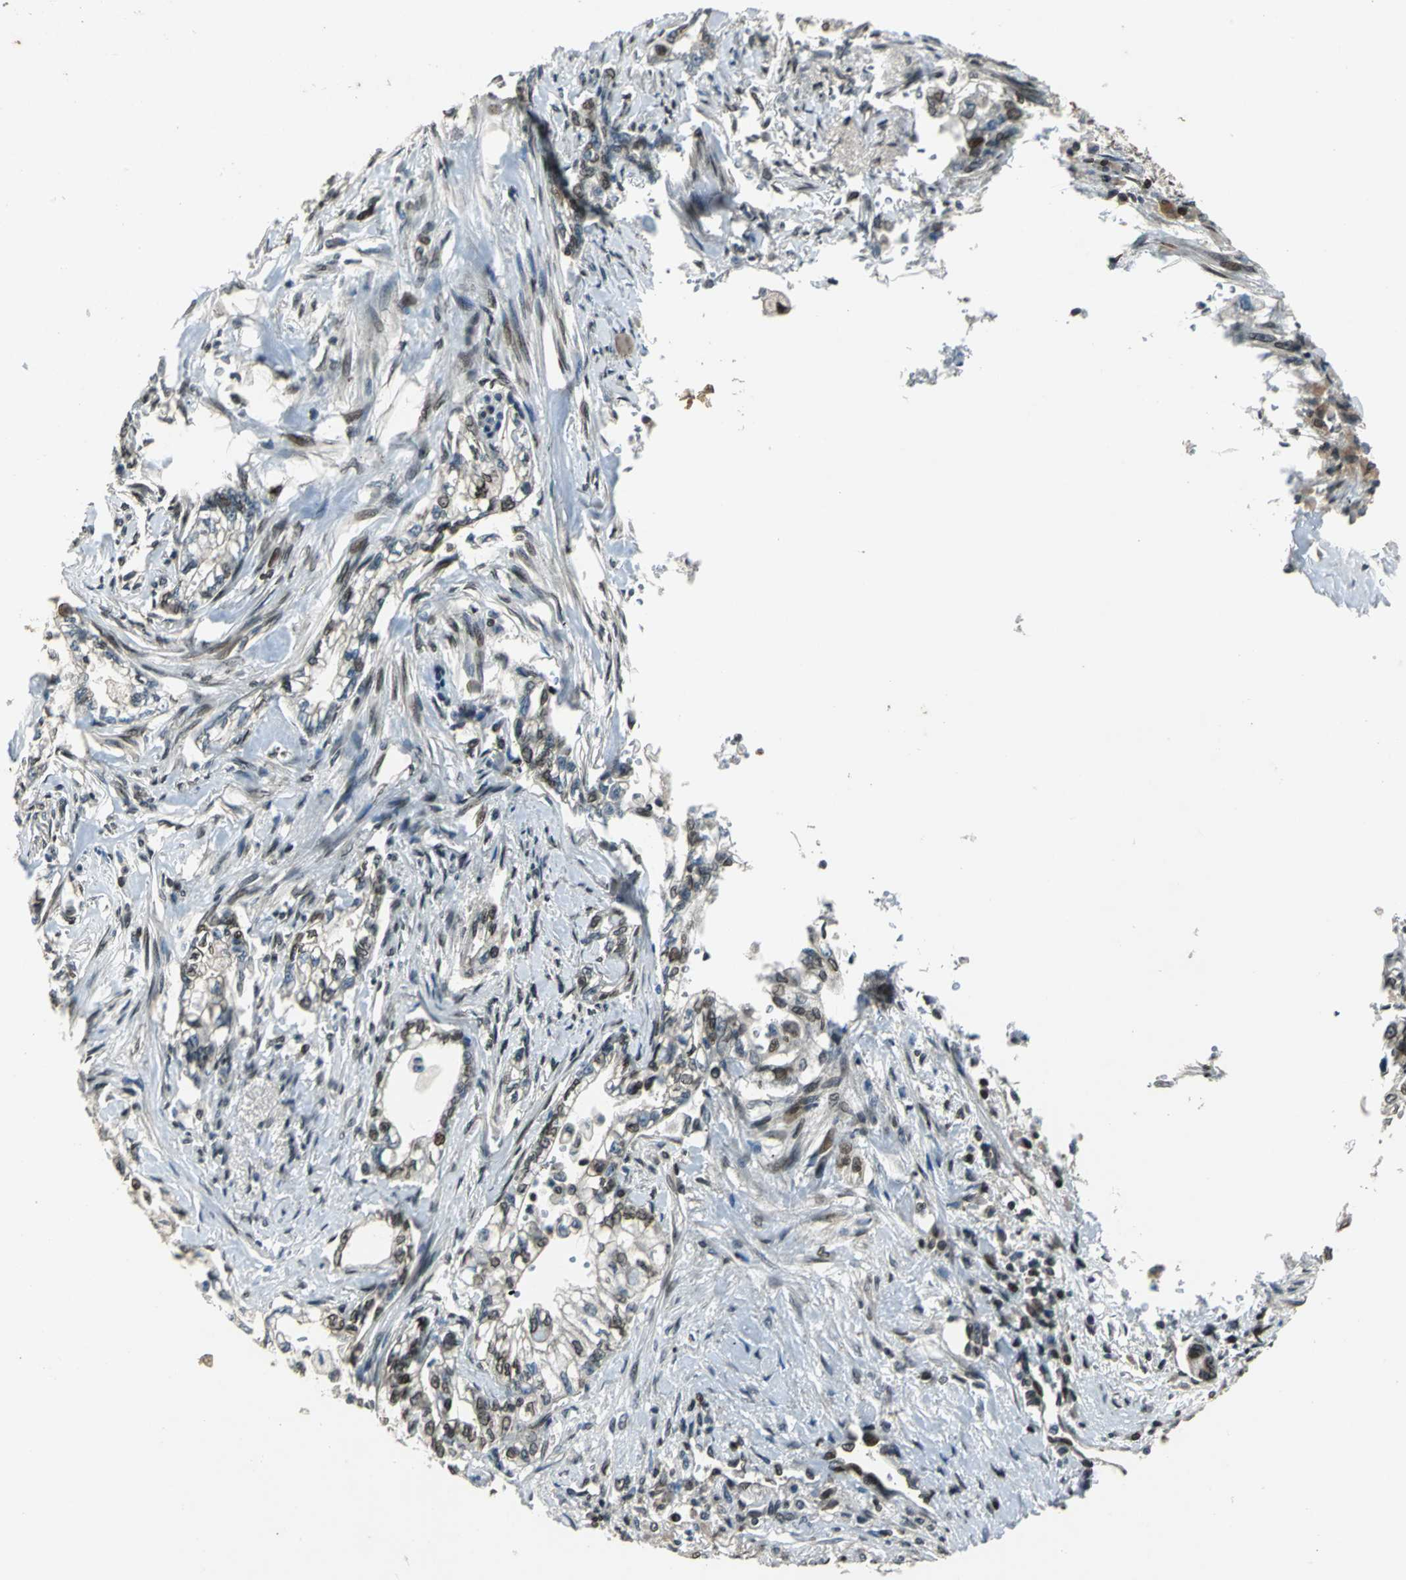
{"staining": {"intensity": "moderate", "quantity": "25%-75%", "location": "cytoplasmic/membranous,nuclear"}, "tissue": "pancreatic cancer", "cell_type": "Tumor cells", "image_type": "cancer", "snomed": [{"axis": "morphology", "description": "Normal tissue, NOS"}, {"axis": "topography", "description": "Pancreas"}], "caption": "Protein staining shows moderate cytoplasmic/membranous and nuclear expression in about 25%-75% of tumor cells in pancreatic cancer.", "gene": "BRIP1", "patient": {"sex": "male", "age": 42}}